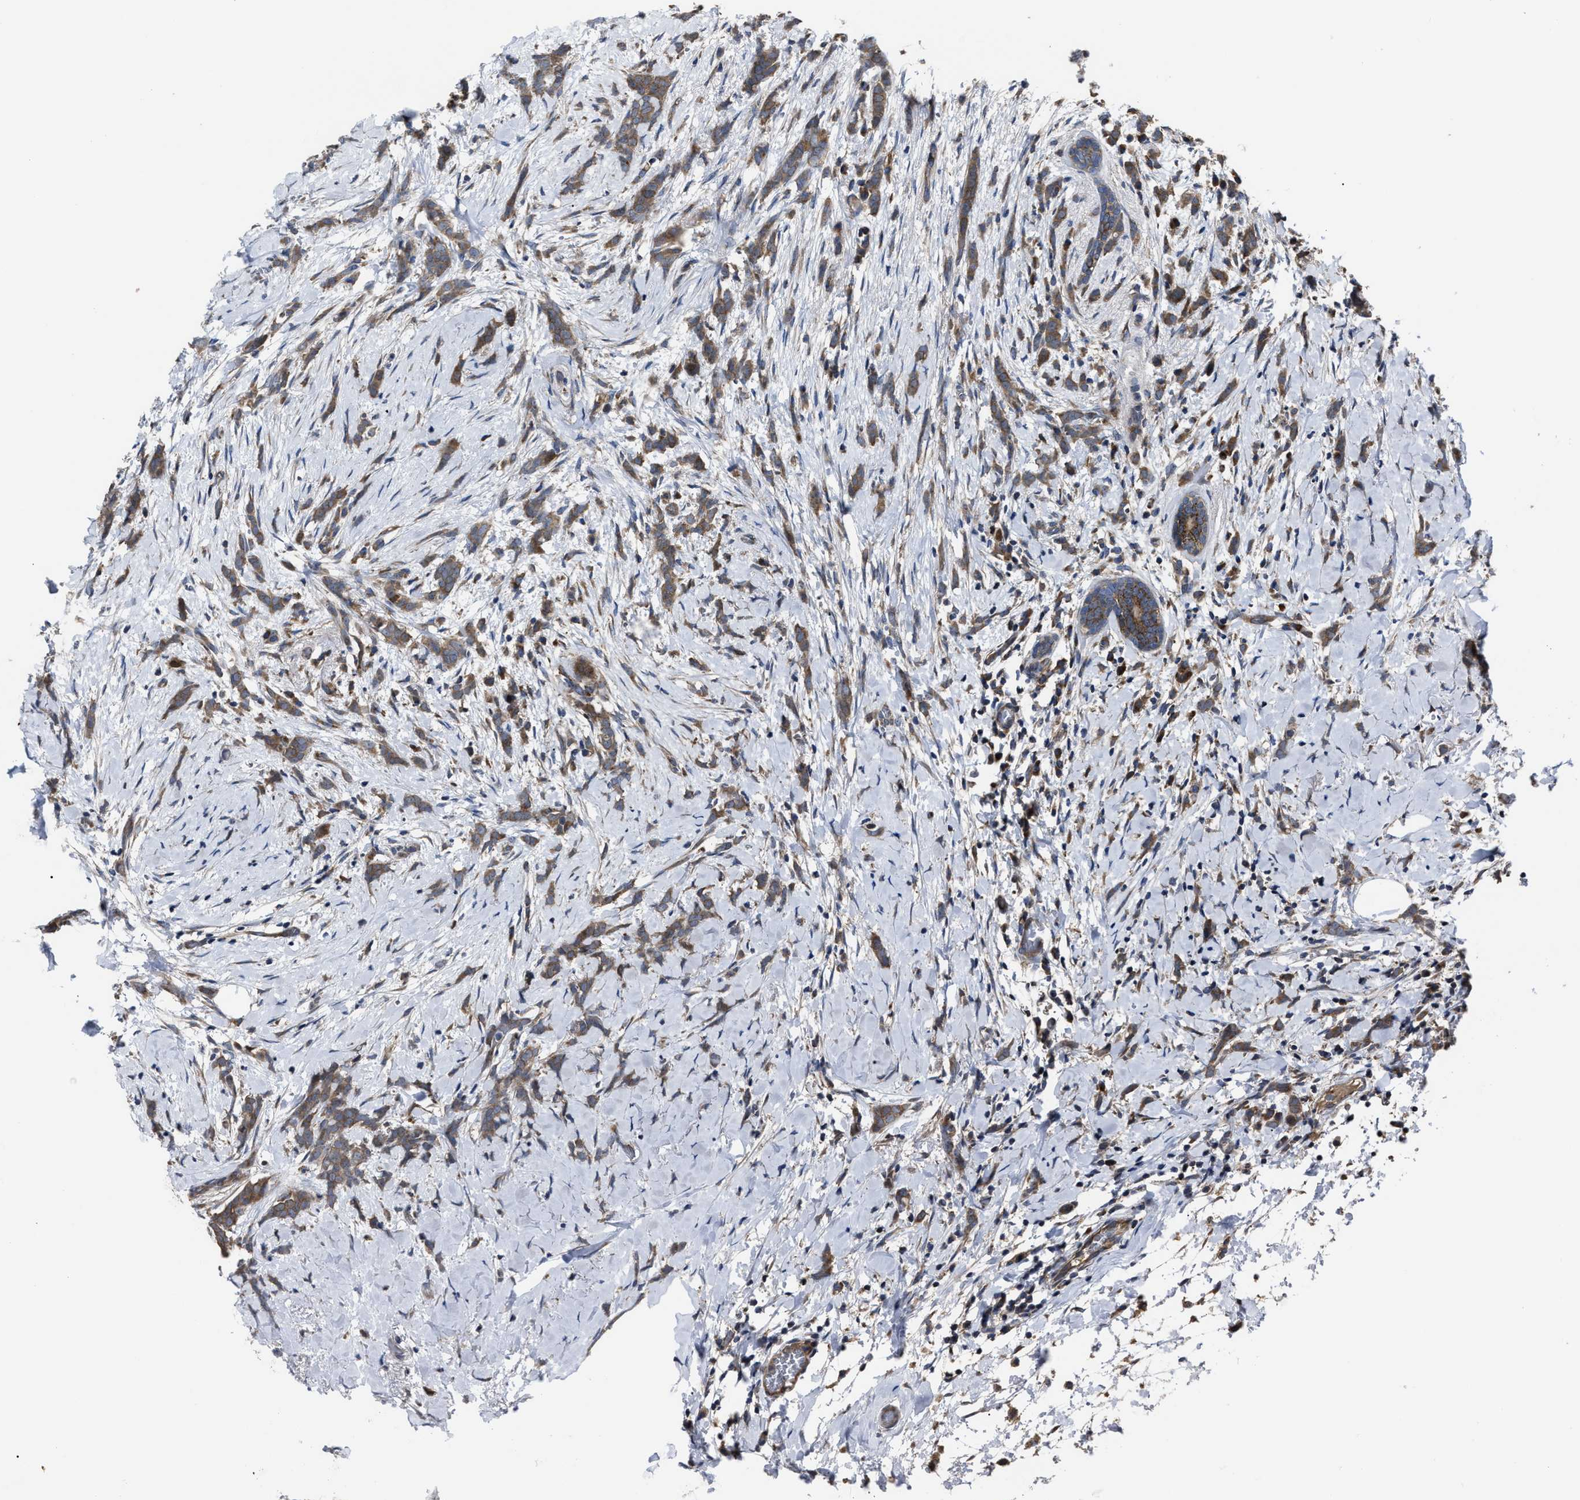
{"staining": {"intensity": "moderate", "quantity": ">75%", "location": "cytoplasmic/membranous"}, "tissue": "breast cancer", "cell_type": "Tumor cells", "image_type": "cancer", "snomed": [{"axis": "morphology", "description": "Lobular carcinoma, in situ"}, {"axis": "morphology", "description": "Lobular carcinoma"}, {"axis": "topography", "description": "Breast"}], "caption": "This image shows IHC staining of human breast cancer (lobular carcinoma), with medium moderate cytoplasmic/membranous expression in about >75% of tumor cells.", "gene": "PASK", "patient": {"sex": "female", "age": 41}}